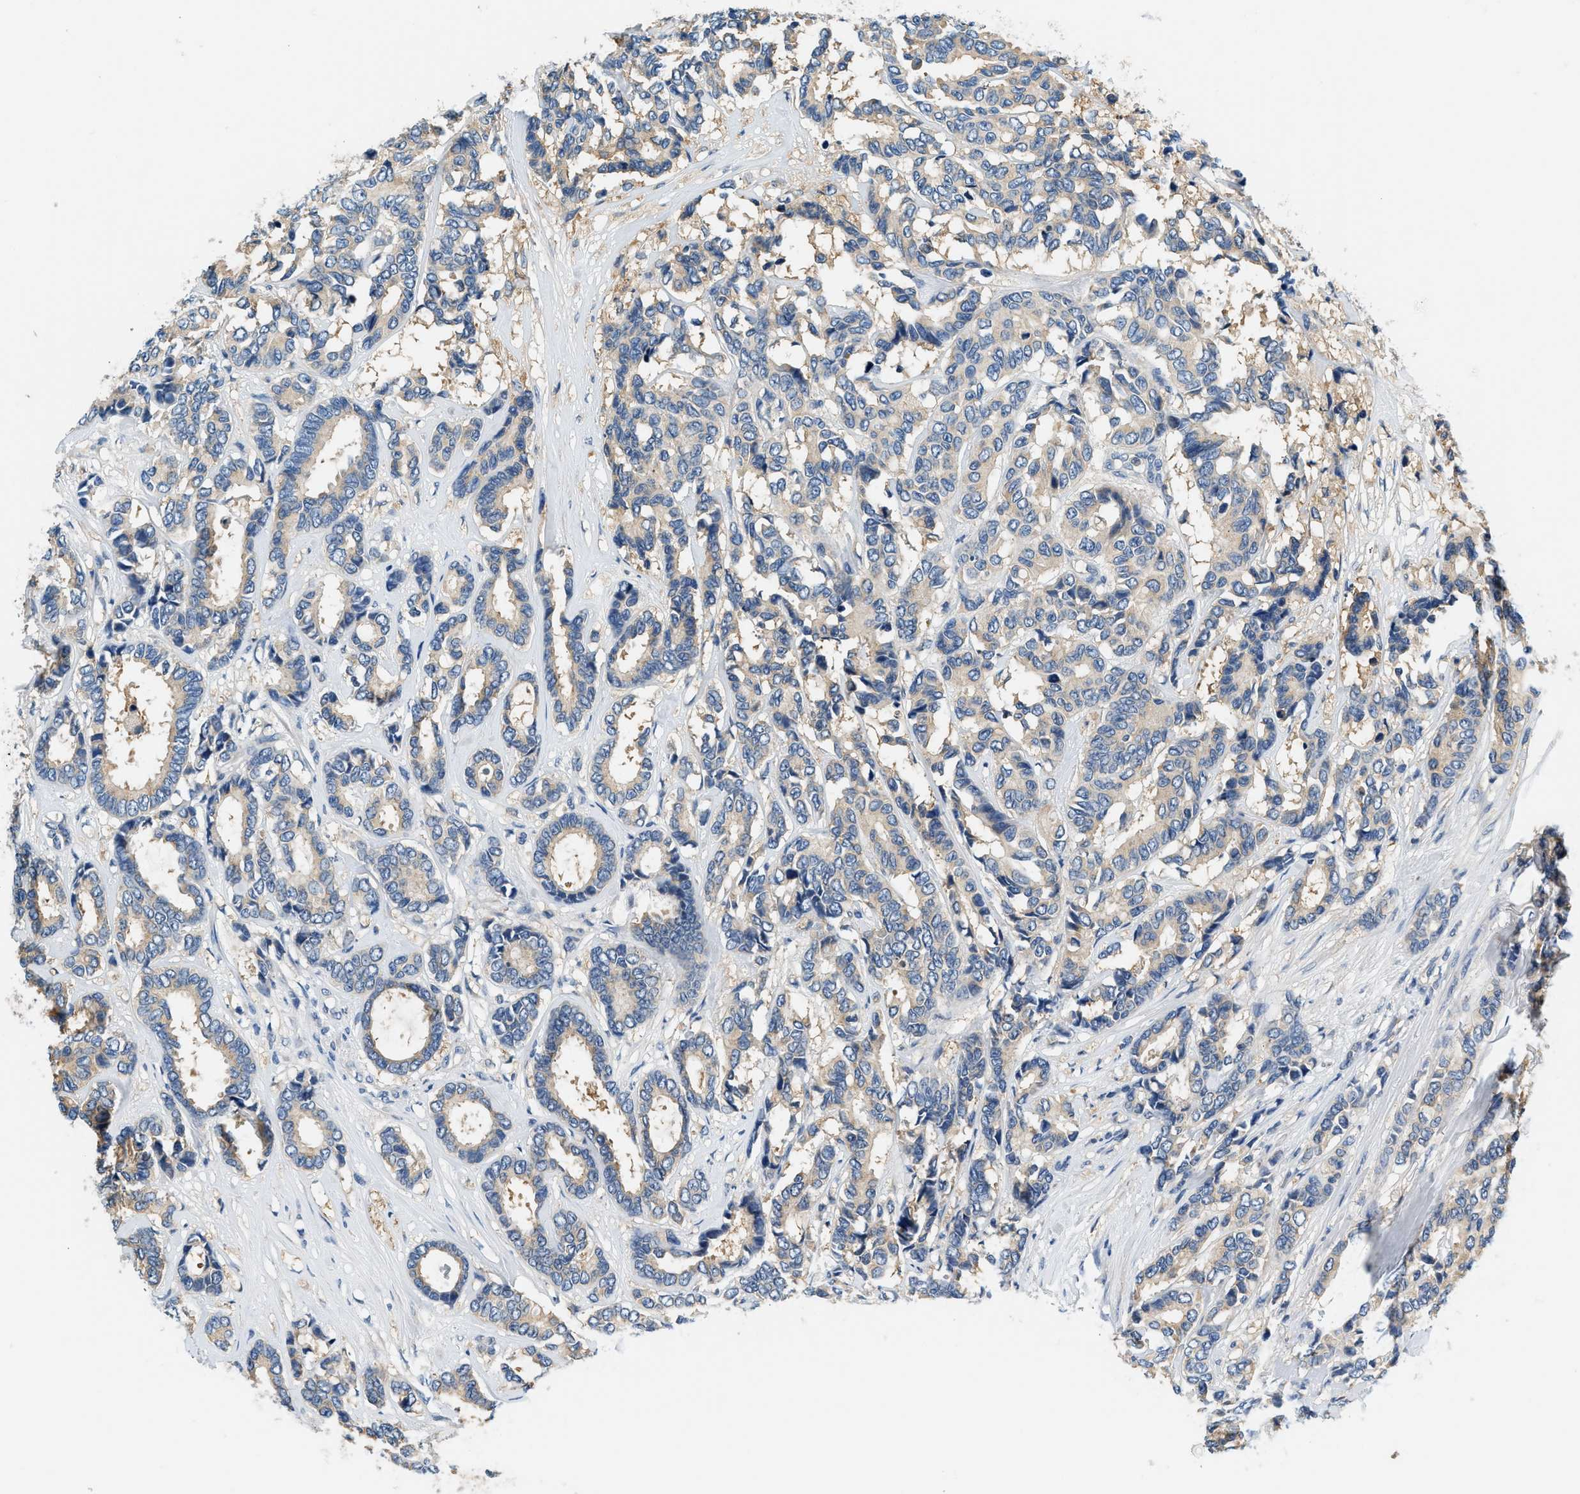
{"staining": {"intensity": "weak", "quantity": "25%-75%", "location": "cytoplasmic/membranous"}, "tissue": "breast cancer", "cell_type": "Tumor cells", "image_type": "cancer", "snomed": [{"axis": "morphology", "description": "Duct carcinoma"}, {"axis": "topography", "description": "Breast"}], "caption": "Immunohistochemical staining of human breast invasive ductal carcinoma displays low levels of weak cytoplasmic/membranous protein expression in approximately 25%-75% of tumor cells.", "gene": "SLC35E1", "patient": {"sex": "female", "age": 87}}